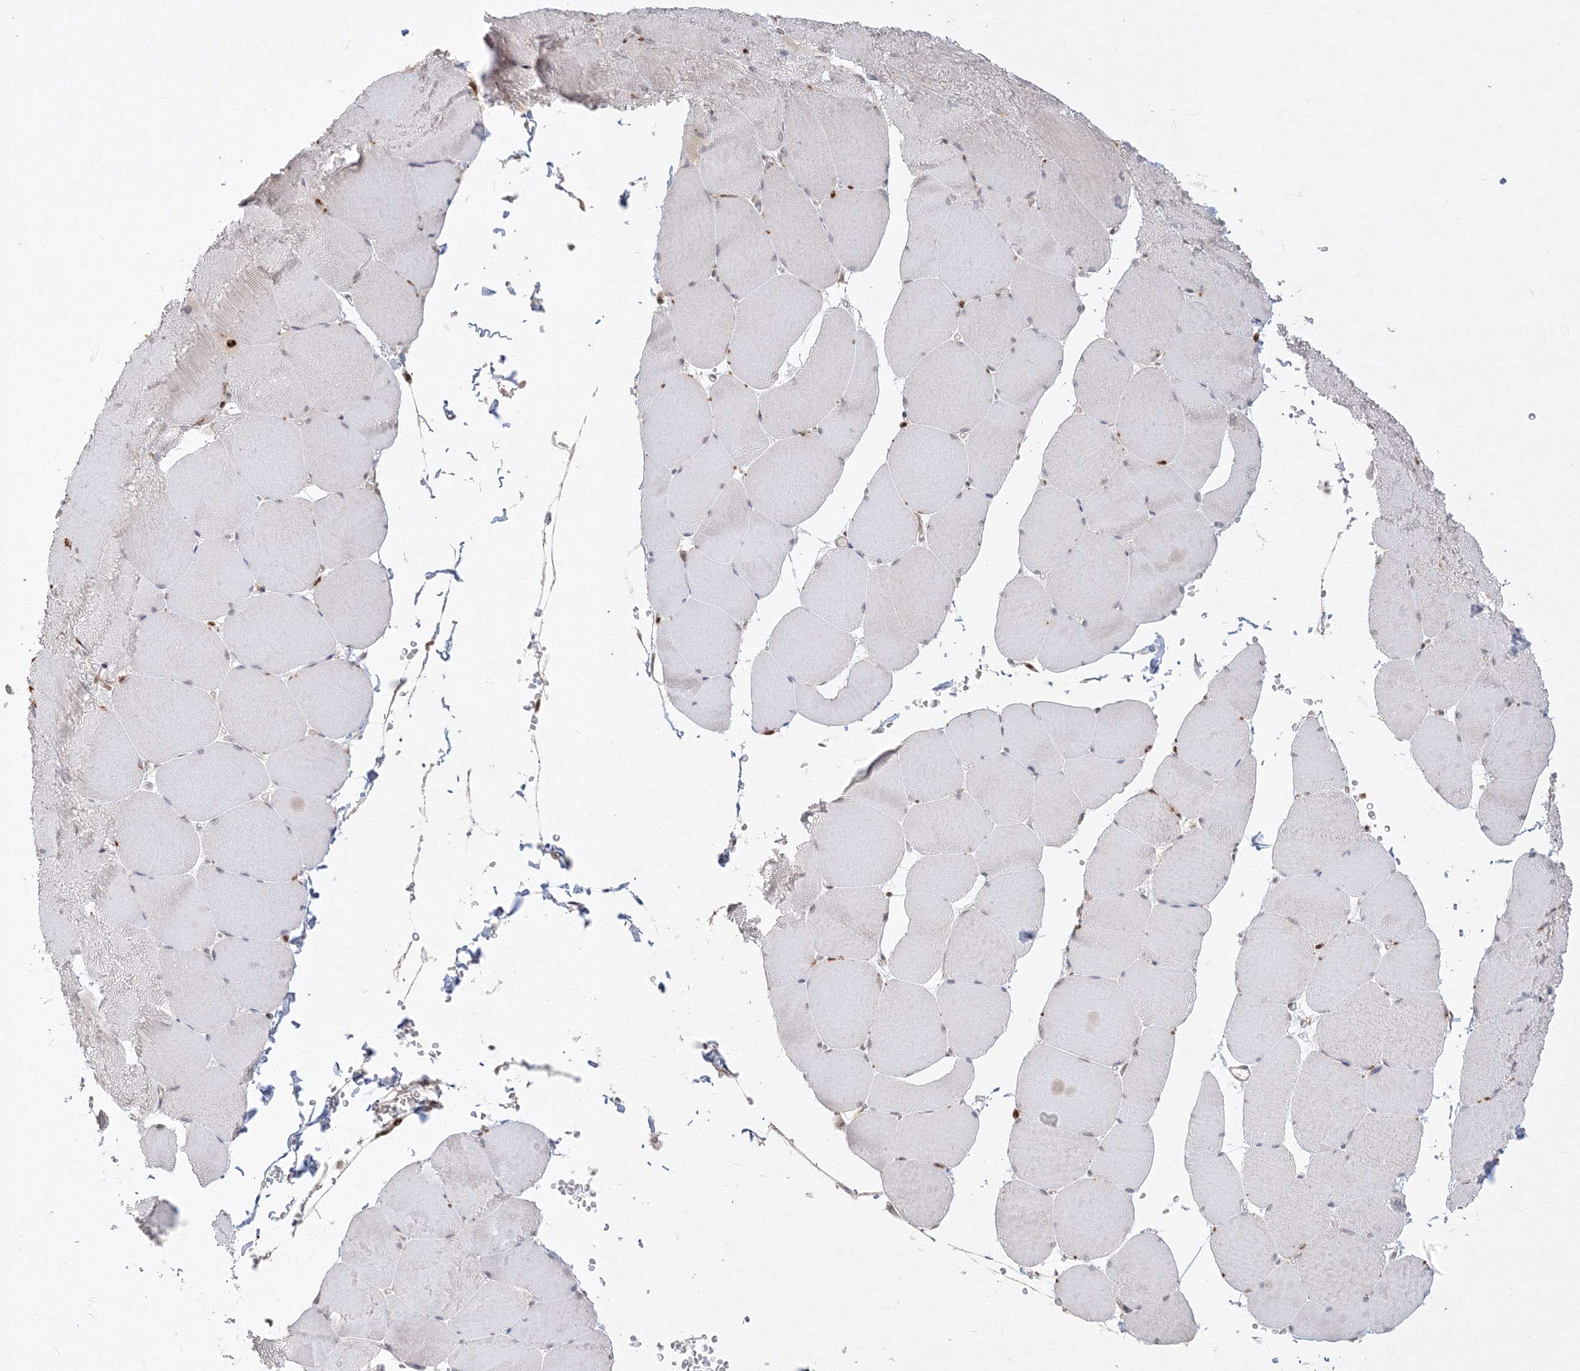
{"staining": {"intensity": "weak", "quantity": "<25%", "location": "cytoplasmic/membranous"}, "tissue": "skeletal muscle", "cell_type": "Myocytes", "image_type": "normal", "snomed": [{"axis": "morphology", "description": "Normal tissue, NOS"}, {"axis": "topography", "description": "Skeletal muscle"}, {"axis": "topography", "description": "Head-Neck"}], "caption": "Skeletal muscle stained for a protein using IHC demonstrates no expression myocytes.", "gene": "TMEM50B", "patient": {"sex": "male", "age": 66}}